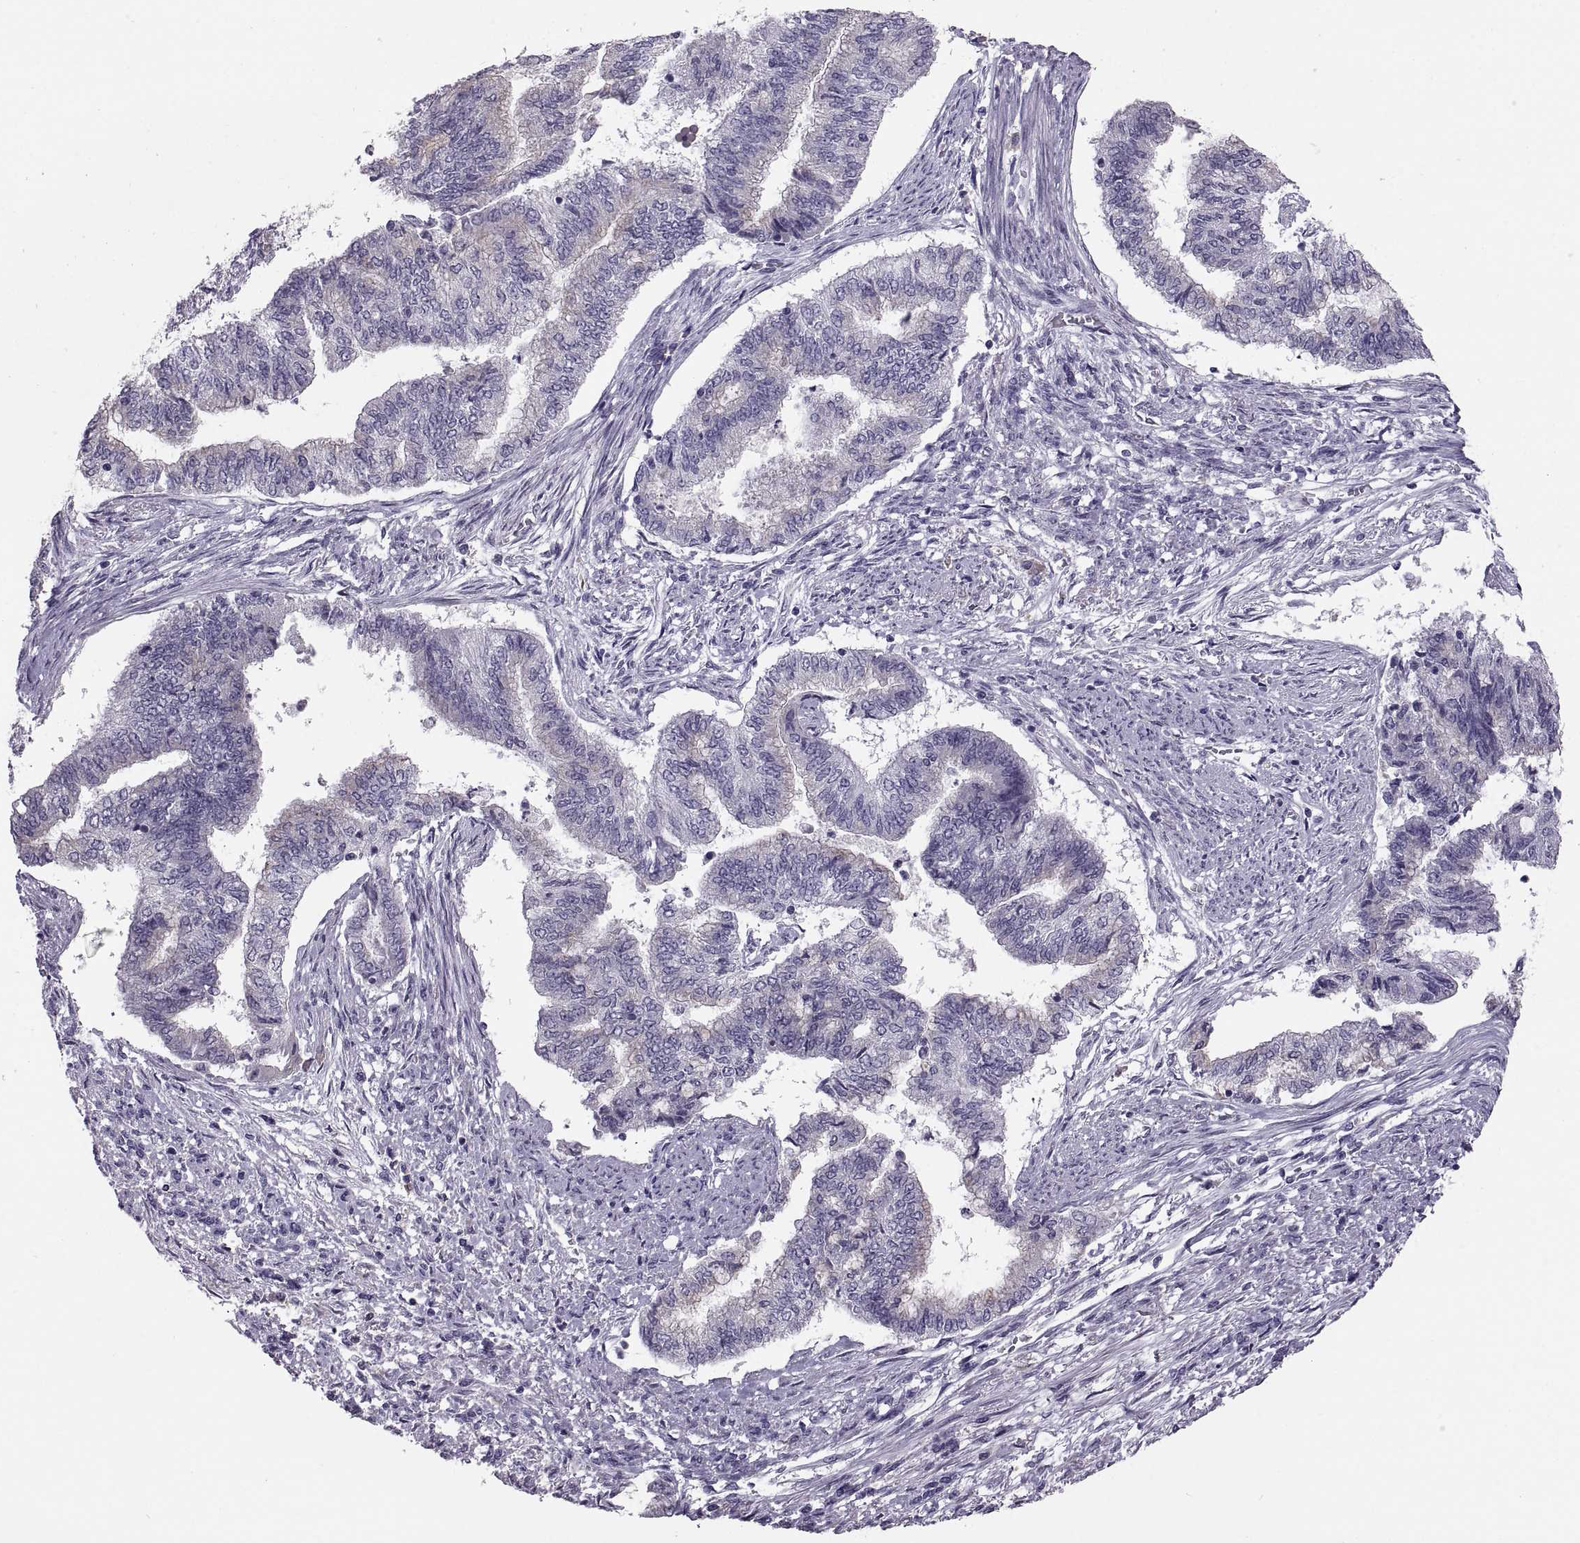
{"staining": {"intensity": "negative", "quantity": "none", "location": "none"}, "tissue": "endometrial cancer", "cell_type": "Tumor cells", "image_type": "cancer", "snomed": [{"axis": "morphology", "description": "Adenocarcinoma, NOS"}, {"axis": "topography", "description": "Endometrium"}], "caption": "Tumor cells are negative for brown protein staining in endometrial cancer.", "gene": "MAGEB18", "patient": {"sex": "female", "age": 65}}